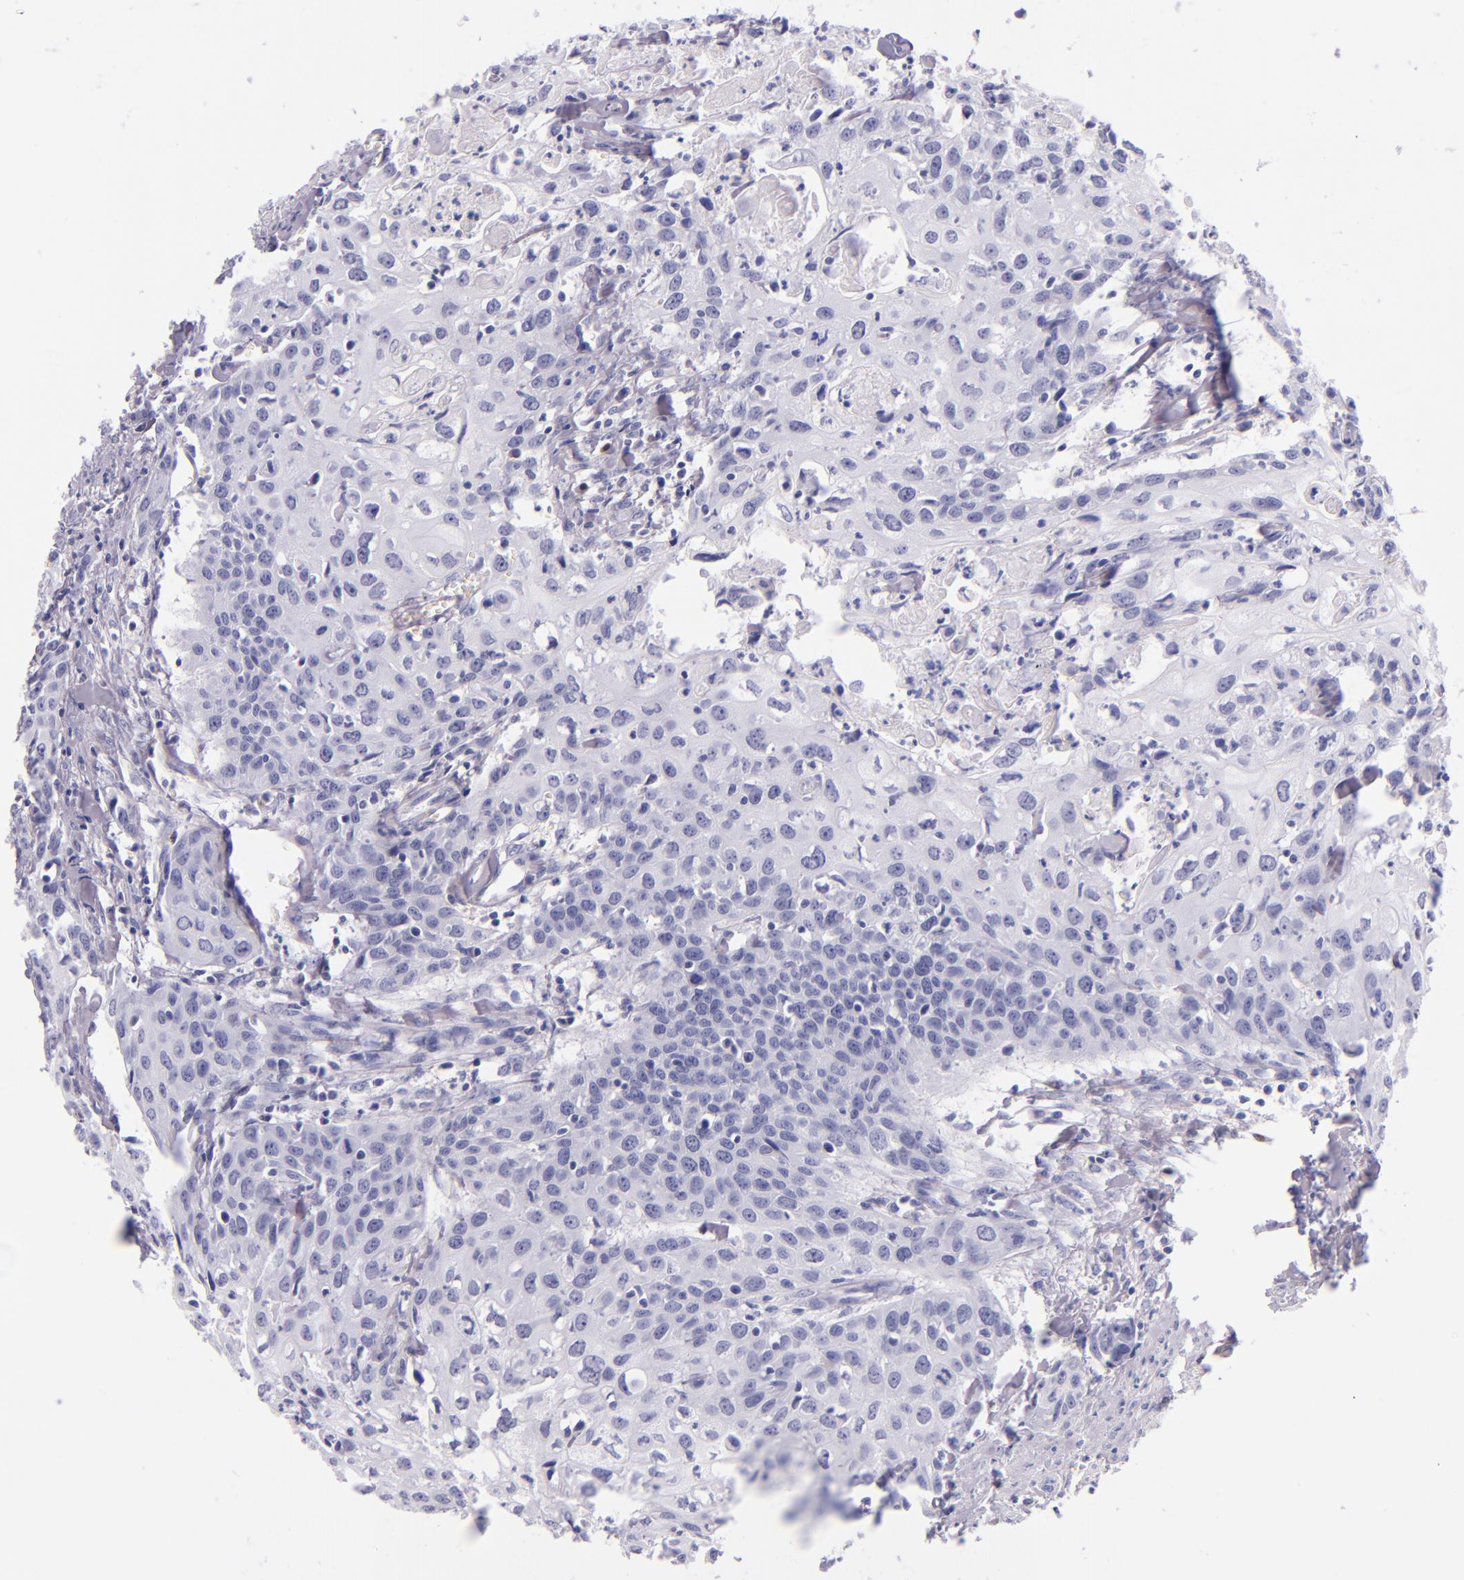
{"staining": {"intensity": "negative", "quantity": "none", "location": "none"}, "tissue": "urothelial cancer", "cell_type": "Tumor cells", "image_type": "cancer", "snomed": [{"axis": "morphology", "description": "Urothelial carcinoma, High grade"}, {"axis": "topography", "description": "Urinary bladder"}], "caption": "Protein analysis of high-grade urothelial carcinoma displays no significant positivity in tumor cells.", "gene": "IRF4", "patient": {"sex": "male", "age": 54}}